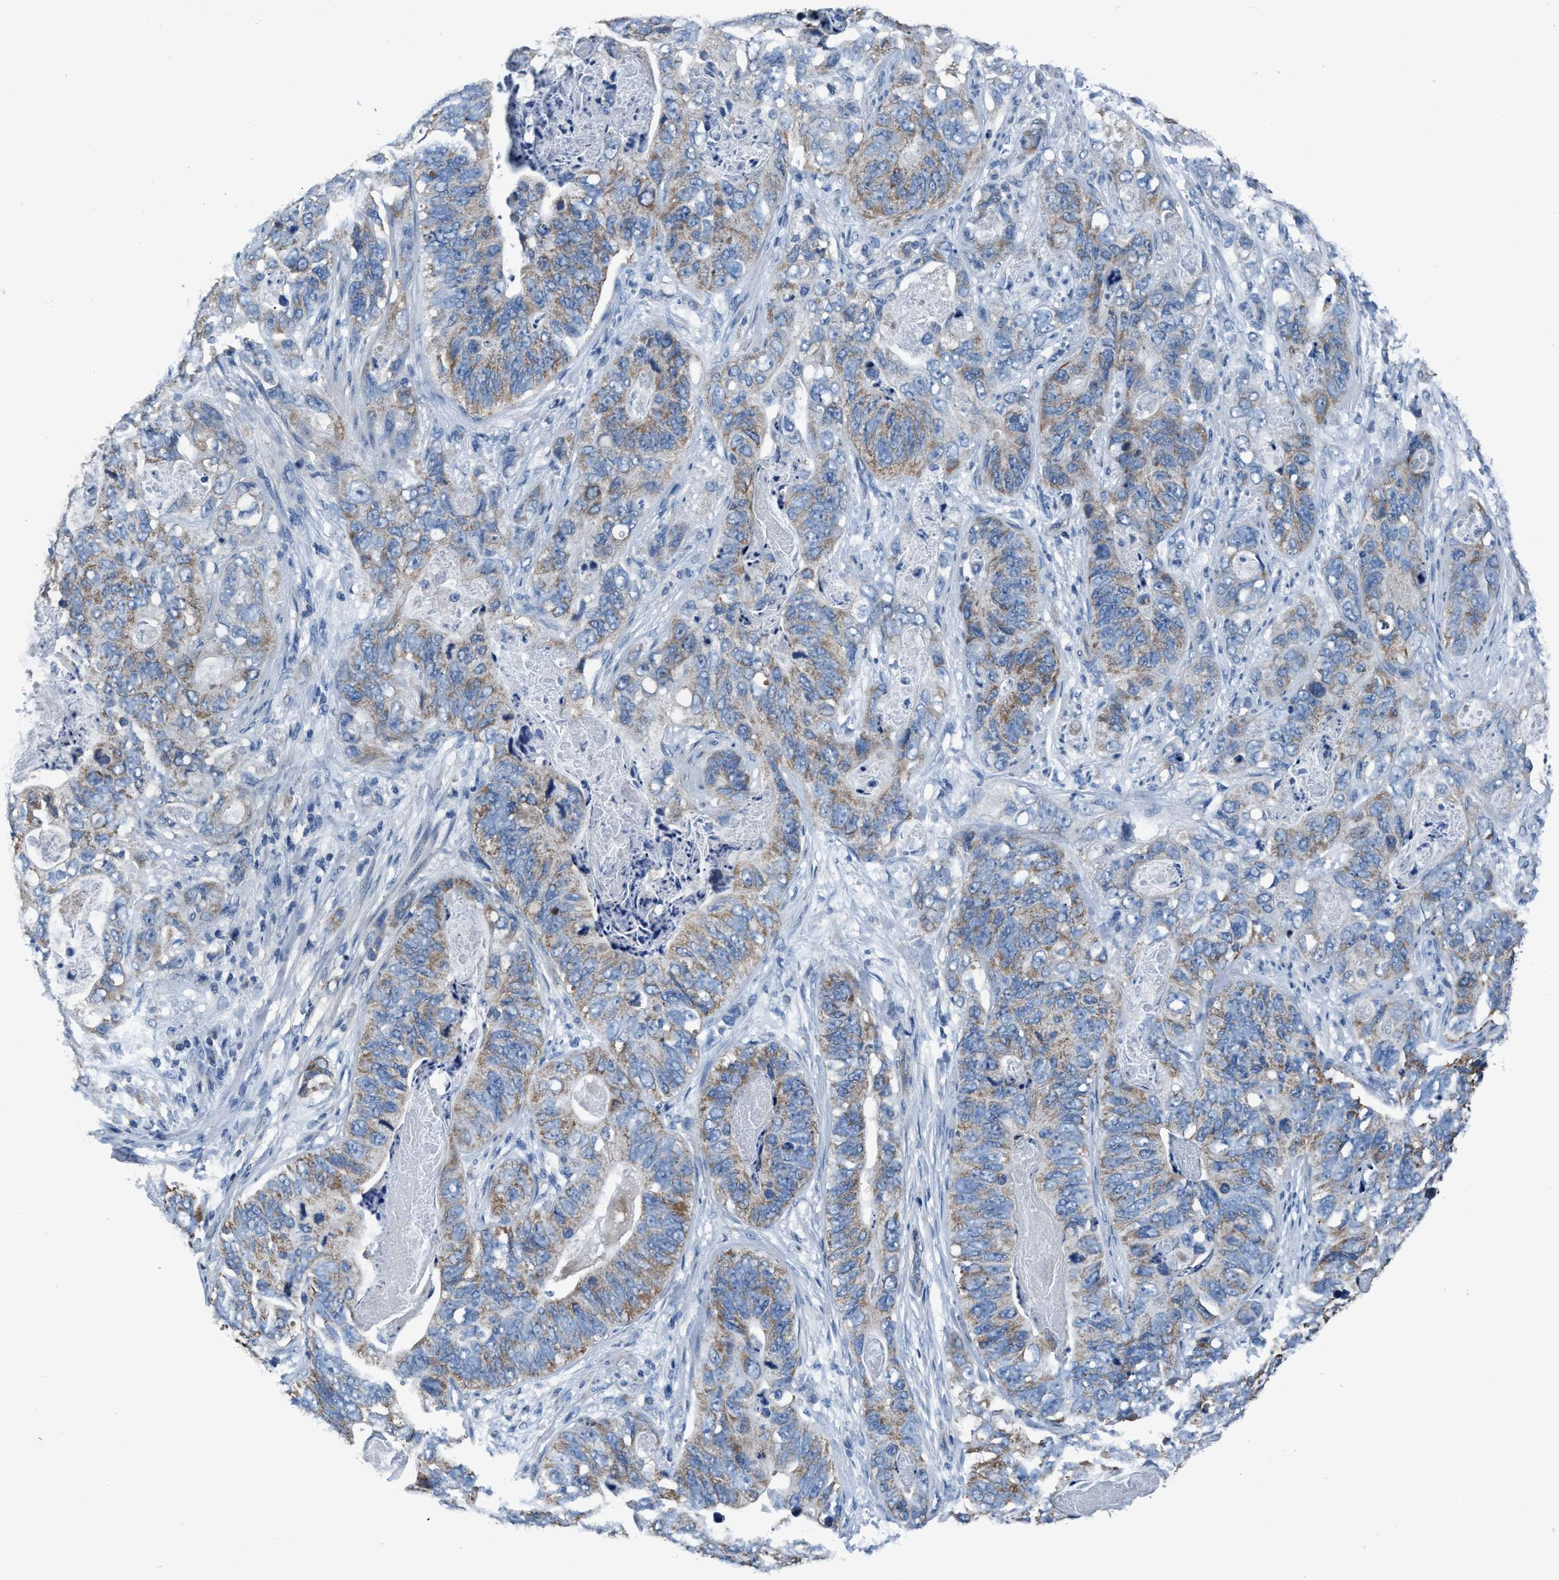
{"staining": {"intensity": "moderate", "quantity": "25%-75%", "location": "cytoplasmic/membranous"}, "tissue": "stomach cancer", "cell_type": "Tumor cells", "image_type": "cancer", "snomed": [{"axis": "morphology", "description": "Adenocarcinoma, NOS"}, {"axis": "topography", "description": "Stomach"}], "caption": "Immunohistochemistry (IHC) image of stomach cancer (adenocarcinoma) stained for a protein (brown), which reveals medium levels of moderate cytoplasmic/membranous positivity in about 25%-75% of tumor cells.", "gene": "ANKFN1", "patient": {"sex": "female", "age": 89}}